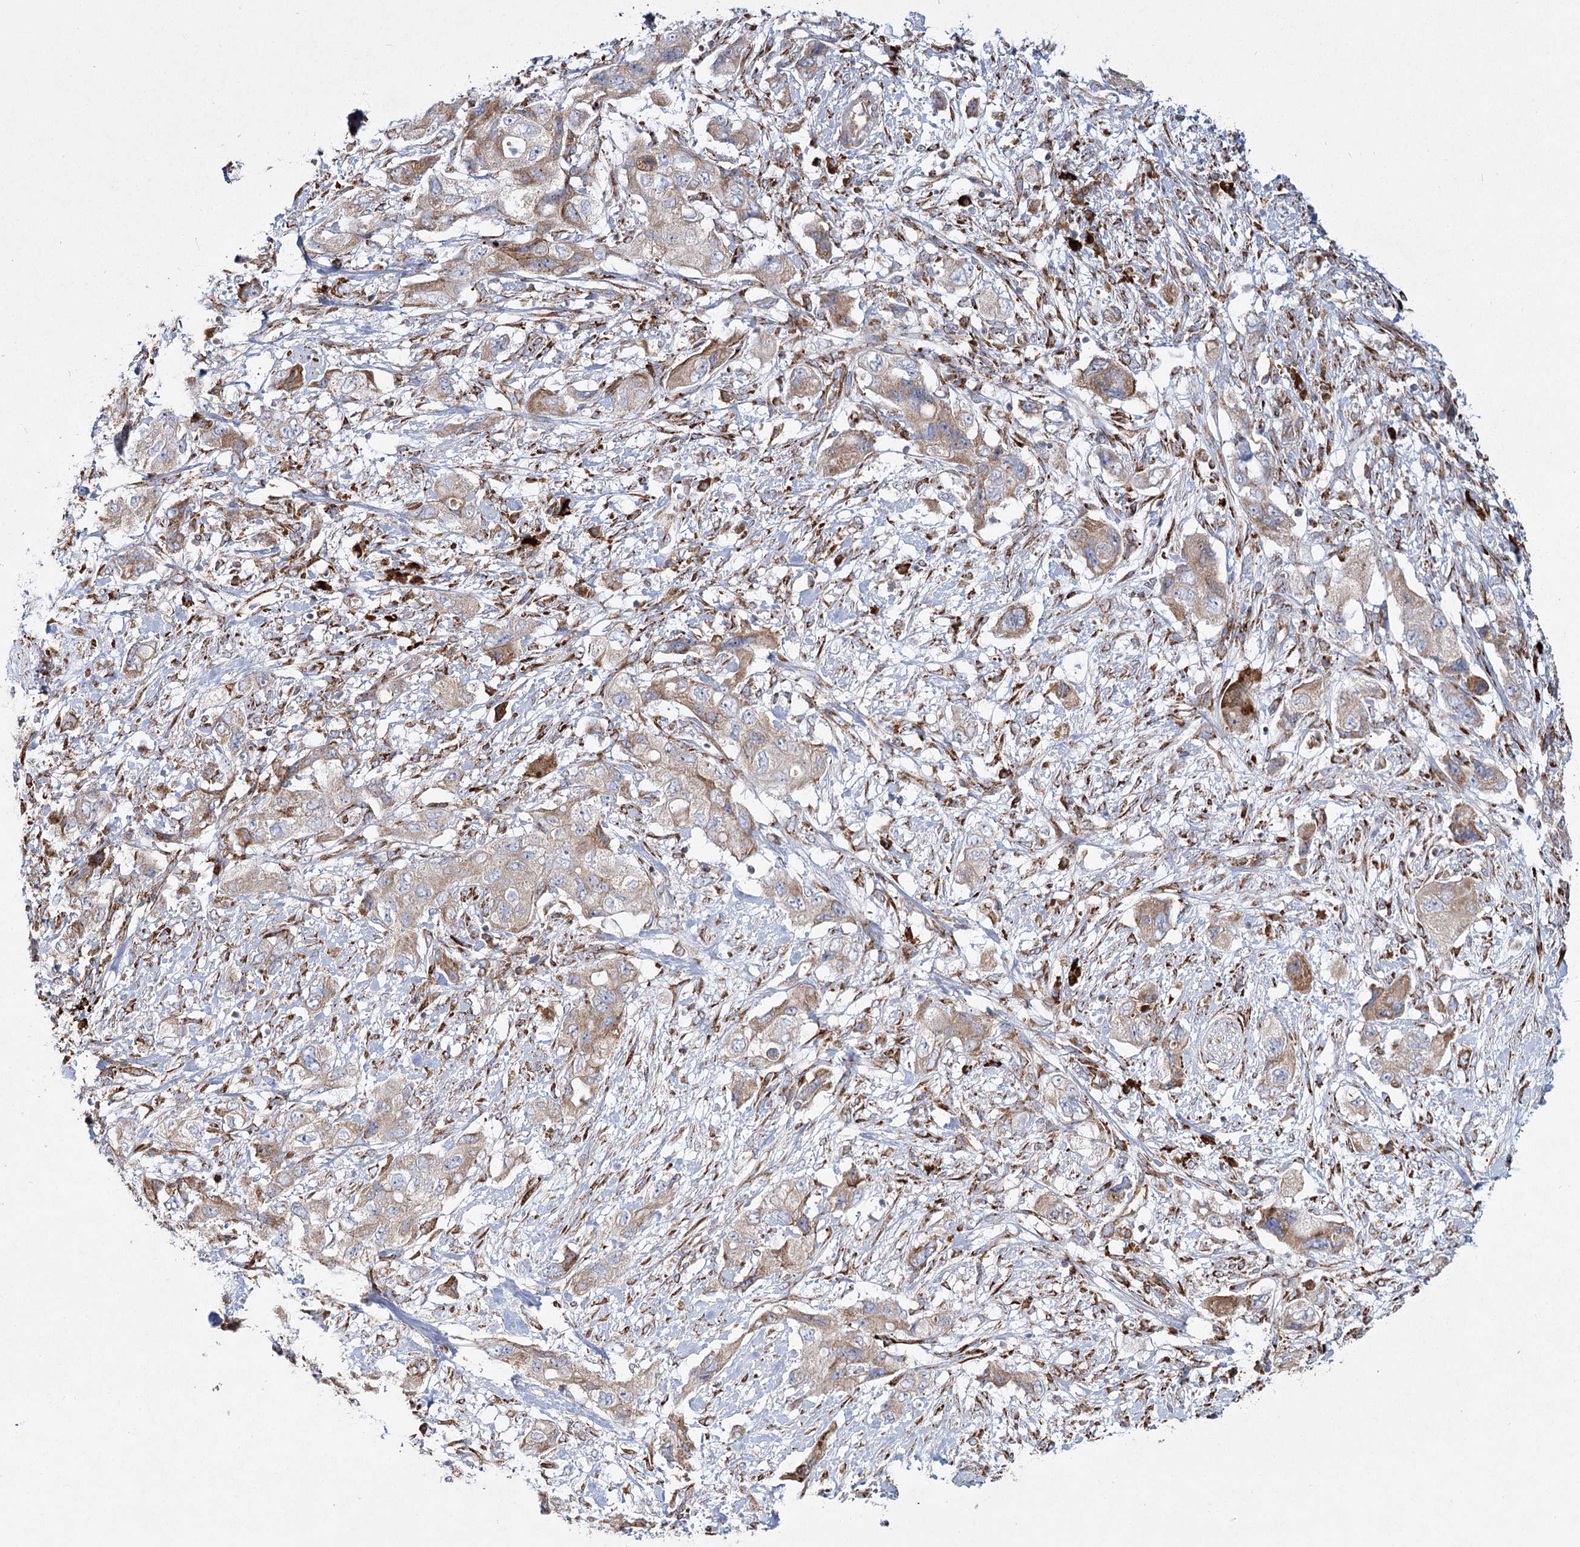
{"staining": {"intensity": "moderate", "quantity": "25%-75%", "location": "cytoplasmic/membranous"}, "tissue": "pancreatic cancer", "cell_type": "Tumor cells", "image_type": "cancer", "snomed": [{"axis": "morphology", "description": "Adenocarcinoma, NOS"}, {"axis": "topography", "description": "Pancreas"}], "caption": "Protein expression by immunohistochemistry exhibits moderate cytoplasmic/membranous expression in approximately 25%-75% of tumor cells in adenocarcinoma (pancreatic). (Stains: DAB in brown, nuclei in blue, Microscopy: brightfield microscopy at high magnification).", "gene": "NHLRC2", "patient": {"sex": "female", "age": 73}}